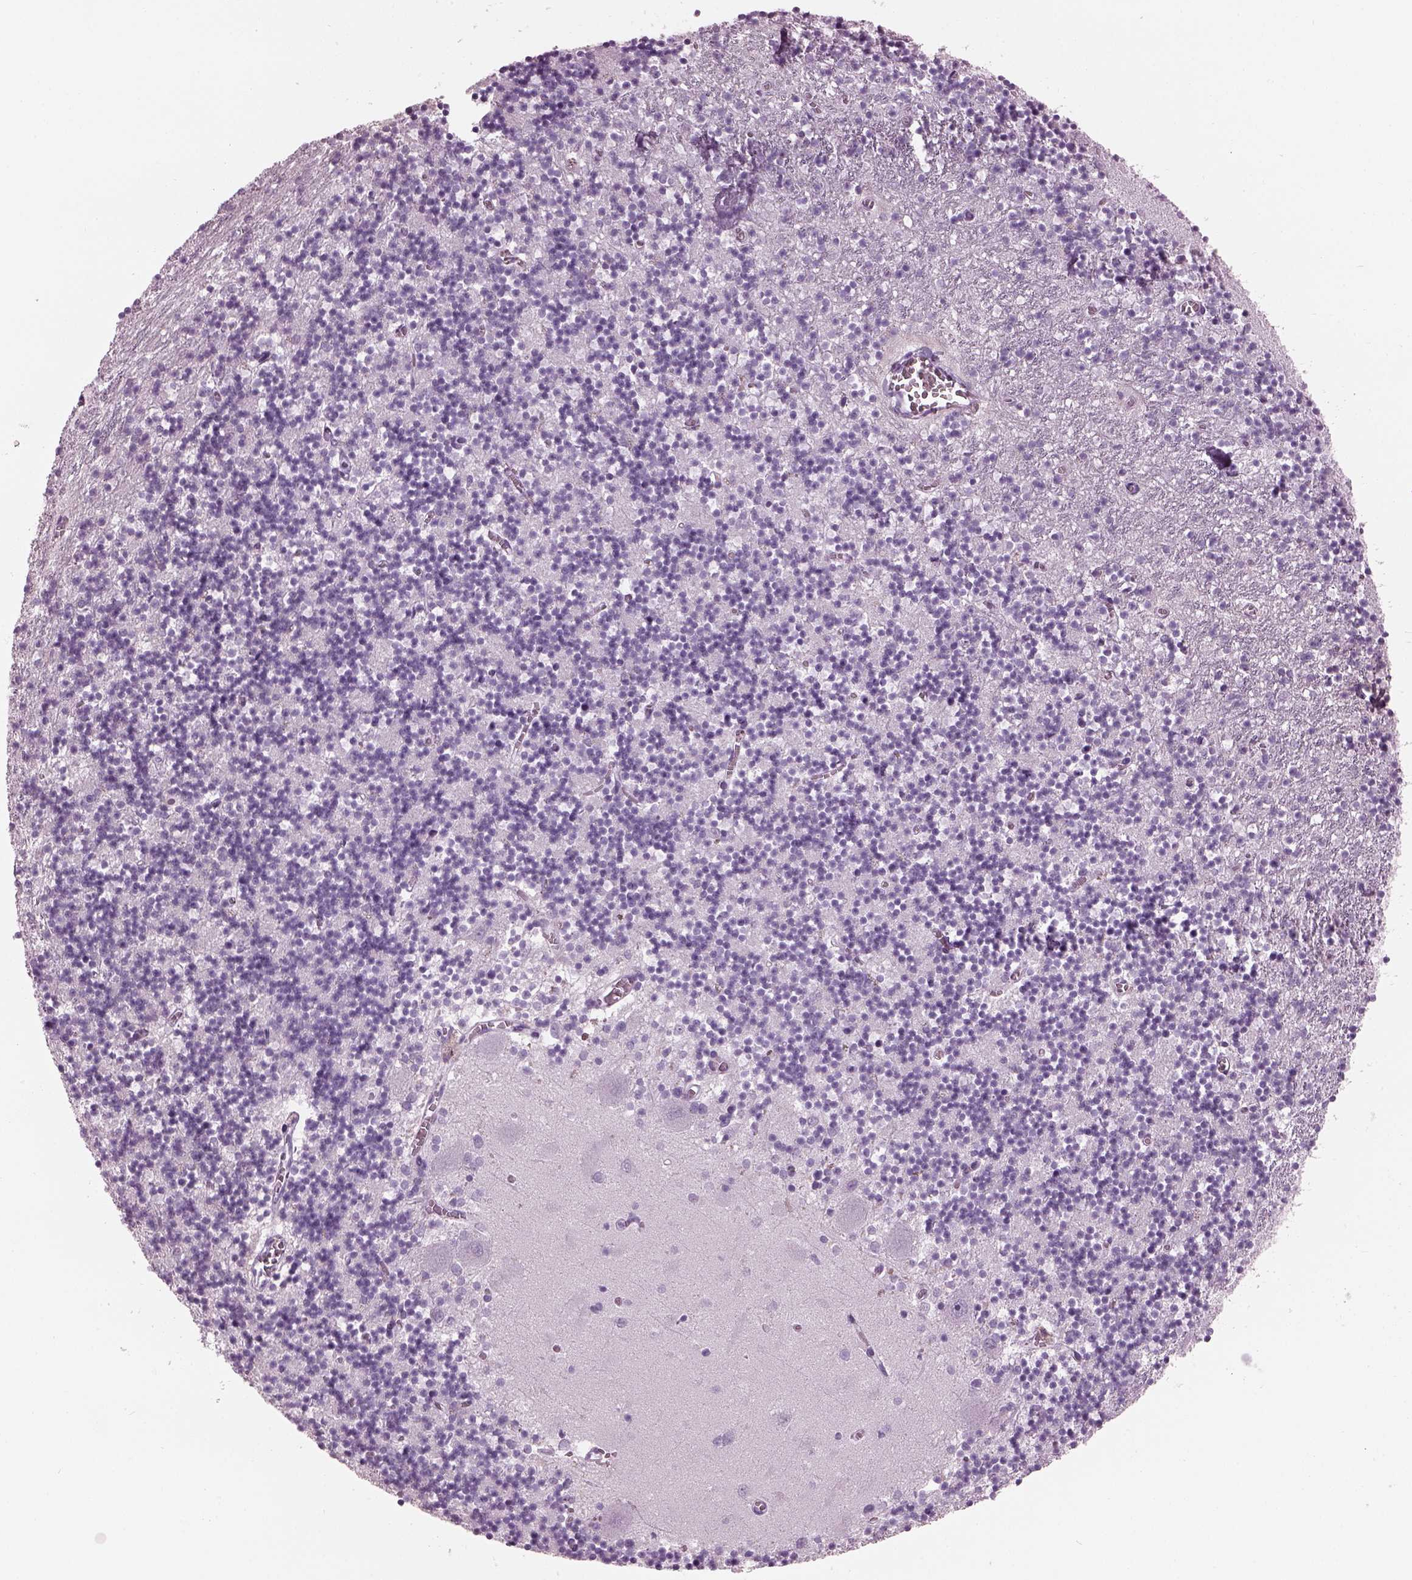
{"staining": {"intensity": "negative", "quantity": "none", "location": "none"}, "tissue": "cerebellum", "cell_type": "Cells in granular layer", "image_type": "normal", "snomed": [{"axis": "morphology", "description": "Normal tissue, NOS"}, {"axis": "topography", "description": "Cerebellum"}], "caption": "DAB immunohistochemical staining of benign cerebellum demonstrates no significant staining in cells in granular layer.", "gene": "HYDIN", "patient": {"sex": "female", "age": 64}}